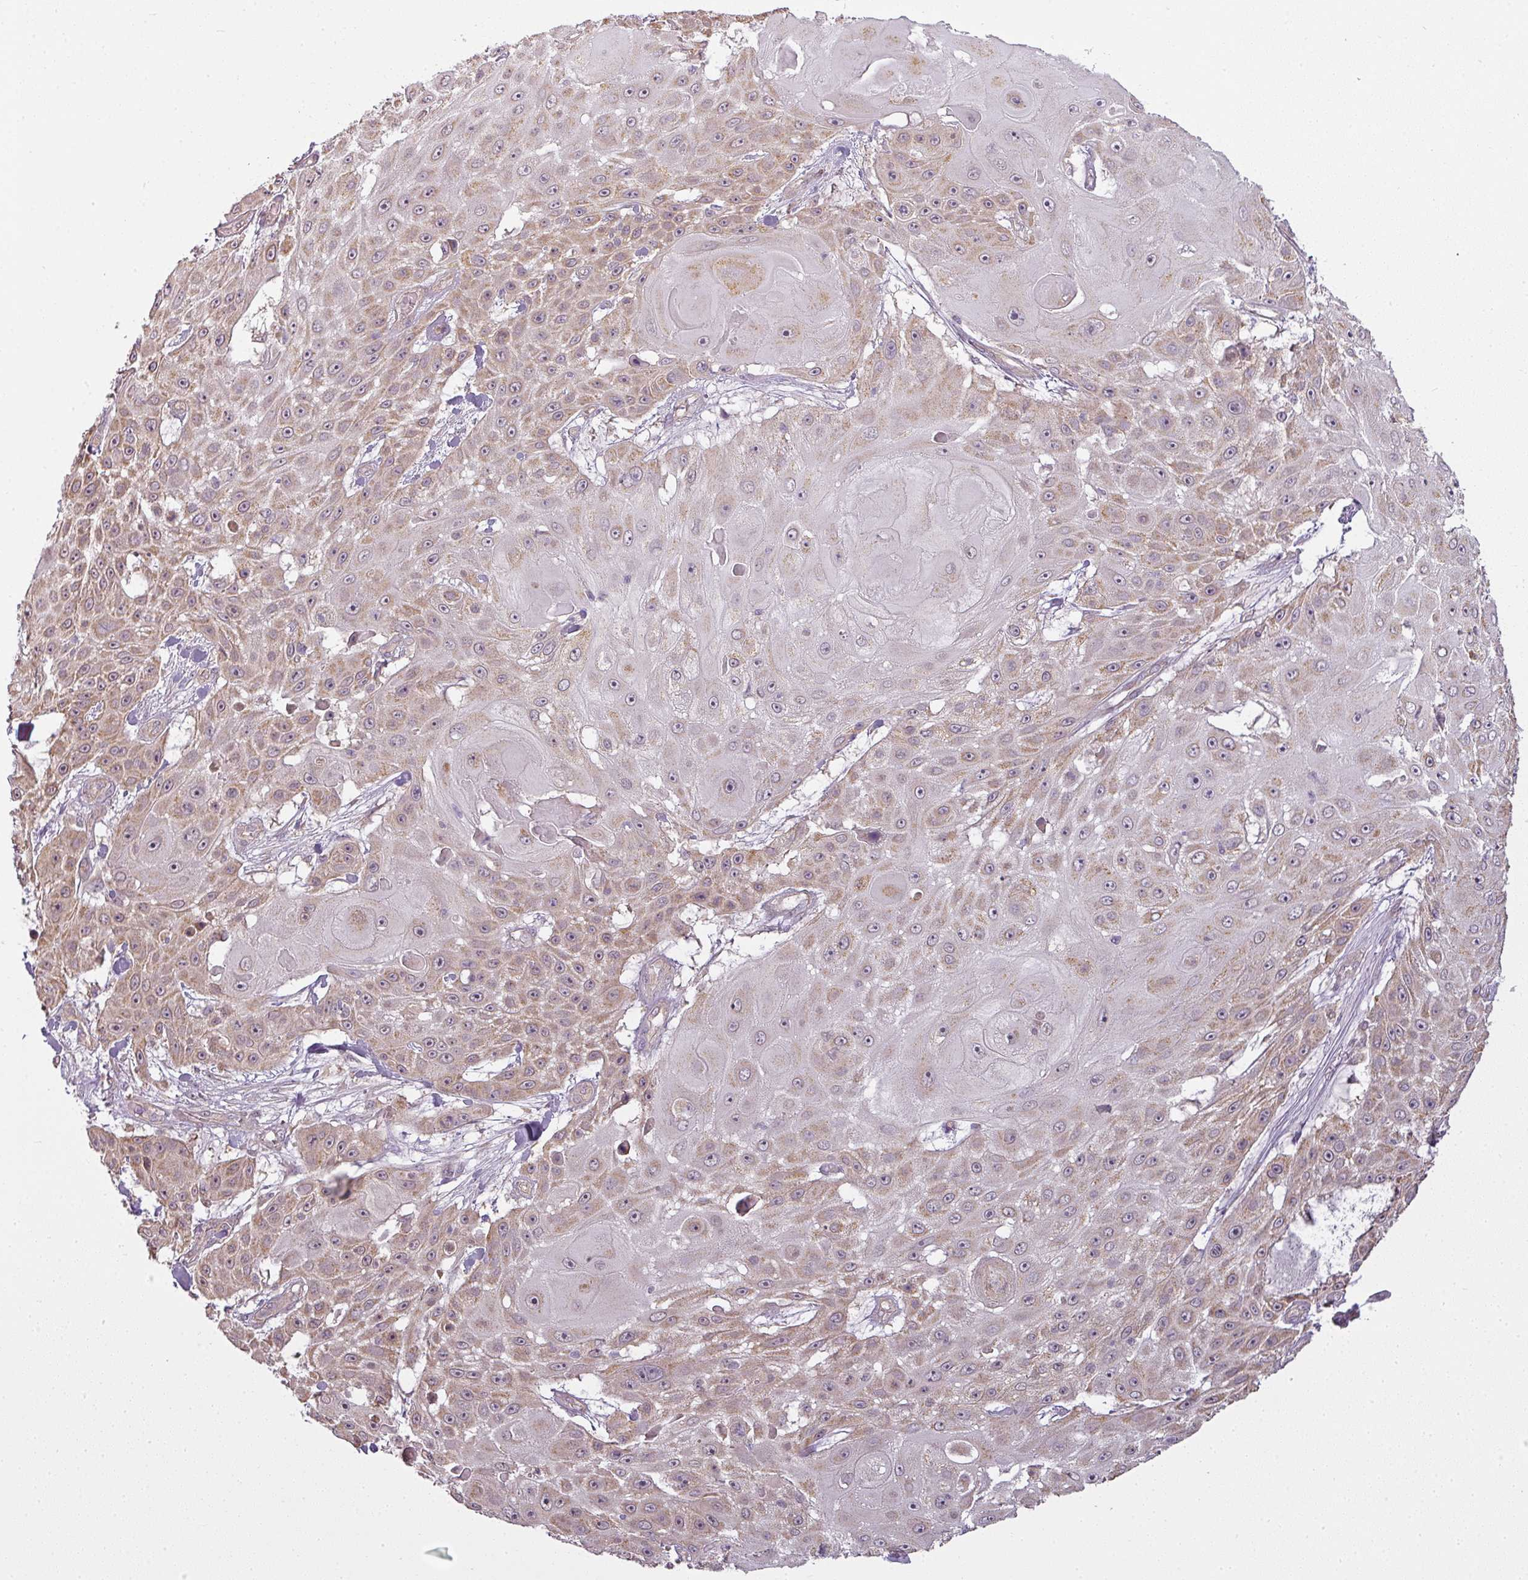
{"staining": {"intensity": "moderate", "quantity": "25%-75%", "location": "cytoplasmic/membranous,nuclear"}, "tissue": "skin cancer", "cell_type": "Tumor cells", "image_type": "cancer", "snomed": [{"axis": "morphology", "description": "Squamous cell carcinoma, NOS"}, {"axis": "topography", "description": "Skin"}], "caption": "Protein staining of squamous cell carcinoma (skin) tissue reveals moderate cytoplasmic/membranous and nuclear expression in approximately 25%-75% of tumor cells. The staining was performed using DAB (3,3'-diaminobenzidine) to visualize the protein expression in brown, while the nuclei were stained in blue with hematoxylin (Magnification: 20x).", "gene": "LY75", "patient": {"sex": "female", "age": 86}}